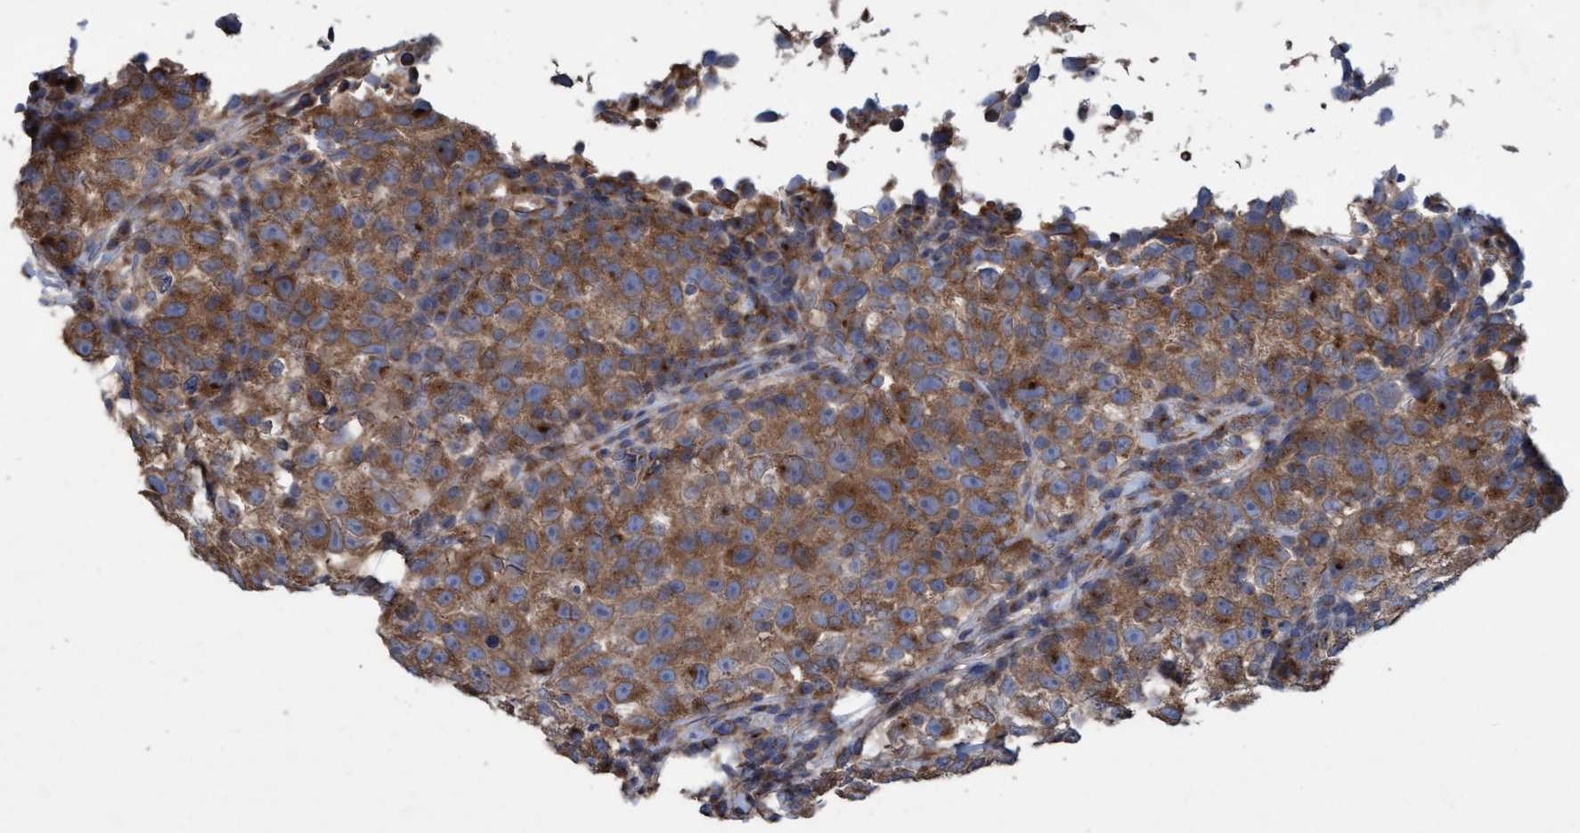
{"staining": {"intensity": "moderate", "quantity": ">75%", "location": "cytoplasmic/membranous"}, "tissue": "testis cancer", "cell_type": "Tumor cells", "image_type": "cancer", "snomed": [{"axis": "morphology", "description": "Seminoma, NOS"}, {"axis": "topography", "description": "Testis"}], "caption": "Tumor cells demonstrate moderate cytoplasmic/membranous staining in about >75% of cells in testis cancer.", "gene": "BICD2", "patient": {"sex": "male", "age": 22}}